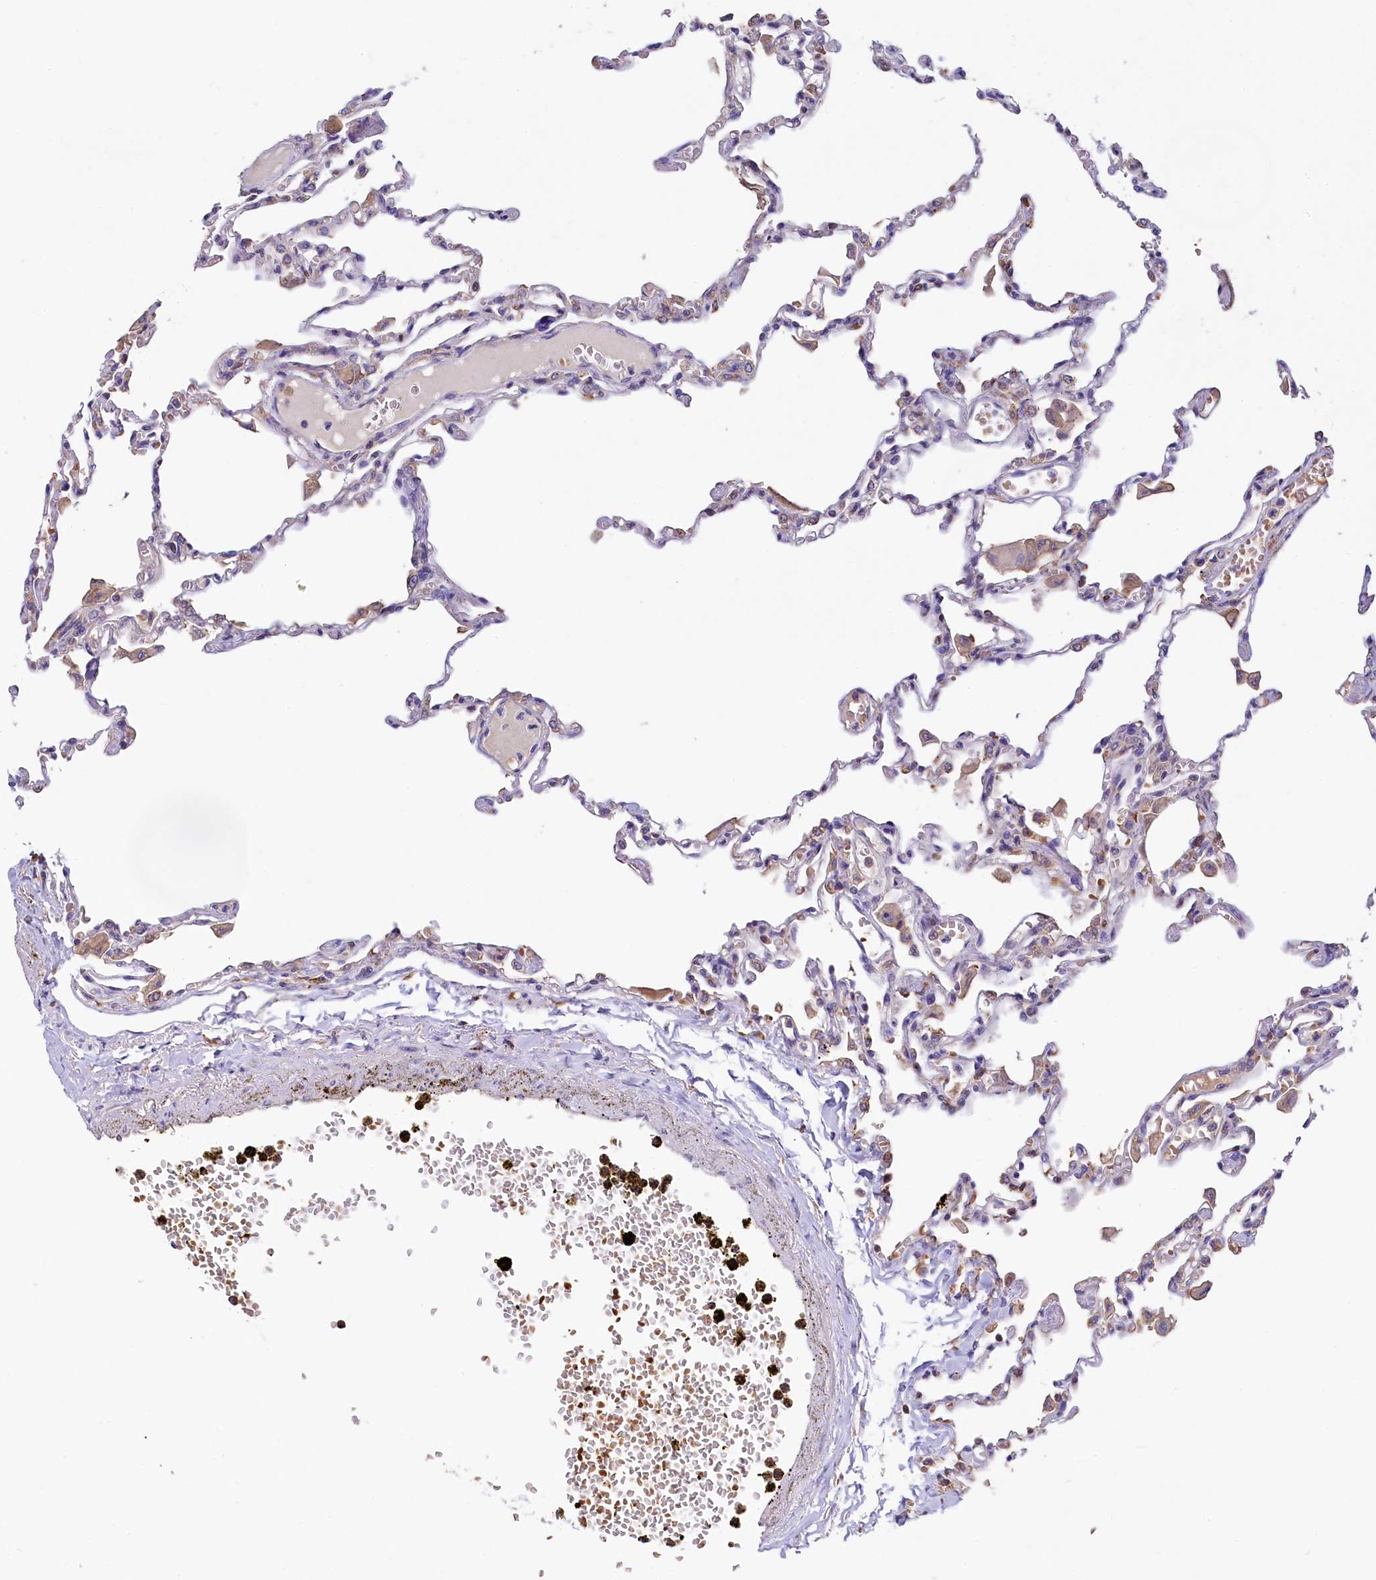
{"staining": {"intensity": "weak", "quantity": "25%-75%", "location": "cytoplasmic/membranous"}, "tissue": "lung", "cell_type": "Alveolar cells", "image_type": "normal", "snomed": [{"axis": "morphology", "description": "Normal tissue, NOS"}, {"axis": "topography", "description": "Bronchus"}, {"axis": "topography", "description": "Lung"}], "caption": "Protein analysis of normal lung exhibits weak cytoplasmic/membranous positivity in approximately 25%-75% of alveolar cells.", "gene": "HPS6", "patient": {"sex": "female", "age": 49}}